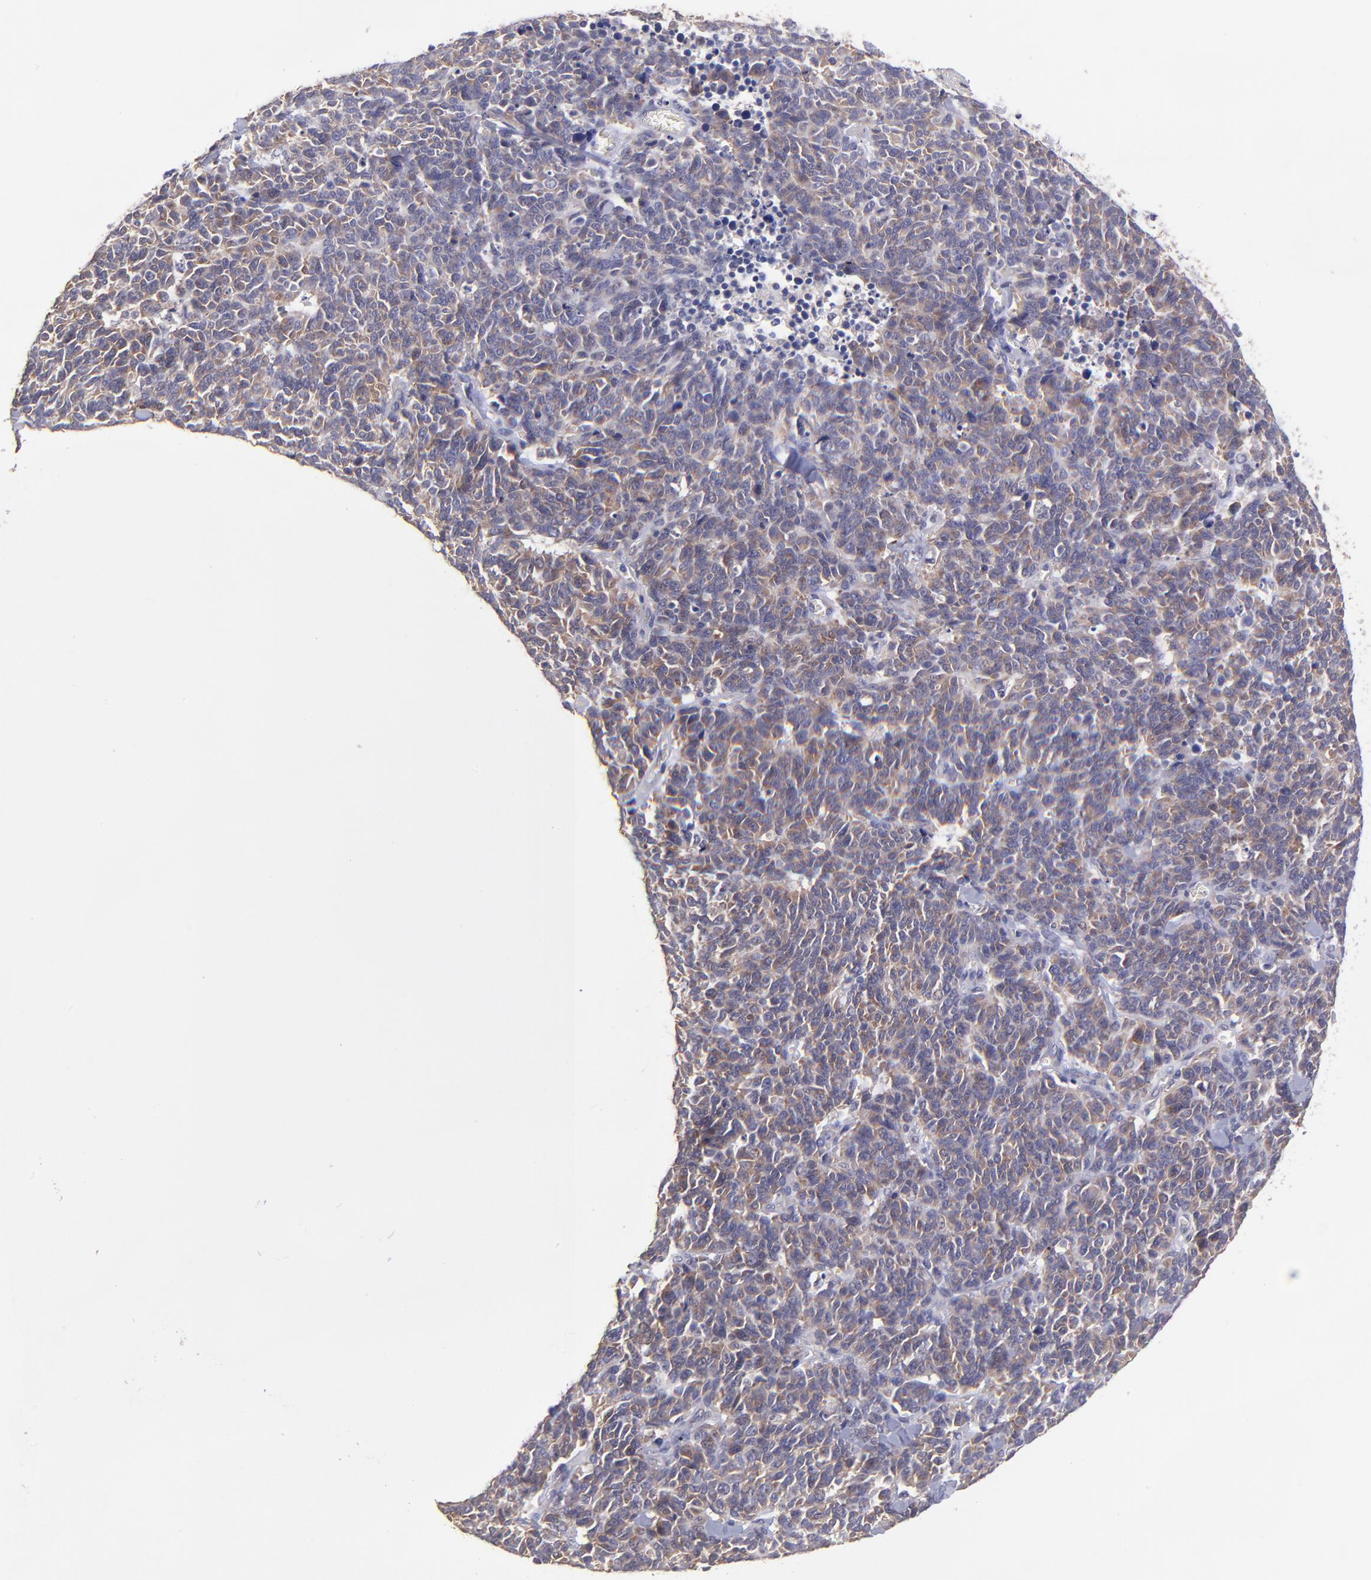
{"staining": {"intensity": "moderate", "quantity": ">75%", "location": "cytoplasmic/membranous"}, "tissue": "lung cancer", "cell_type": "Tumor cells", "image_type": "cancer", "snomed": [{"axis": "morphology", "description": "Neoplasm, malignant, NOS"}, {"axis": "topography", "description": "Lung"}], "caption": "Lung cancer stained with DAB immunohistochemistry (IHC) exhibits medium levels of moderate cytoplasmic/membranous staining in about >75% of tumor cells. (DAB = brown stain, brightfield microscopy at high magnification).", "gene": "NSF", "patient": {"sex": "female", "age": 58}}